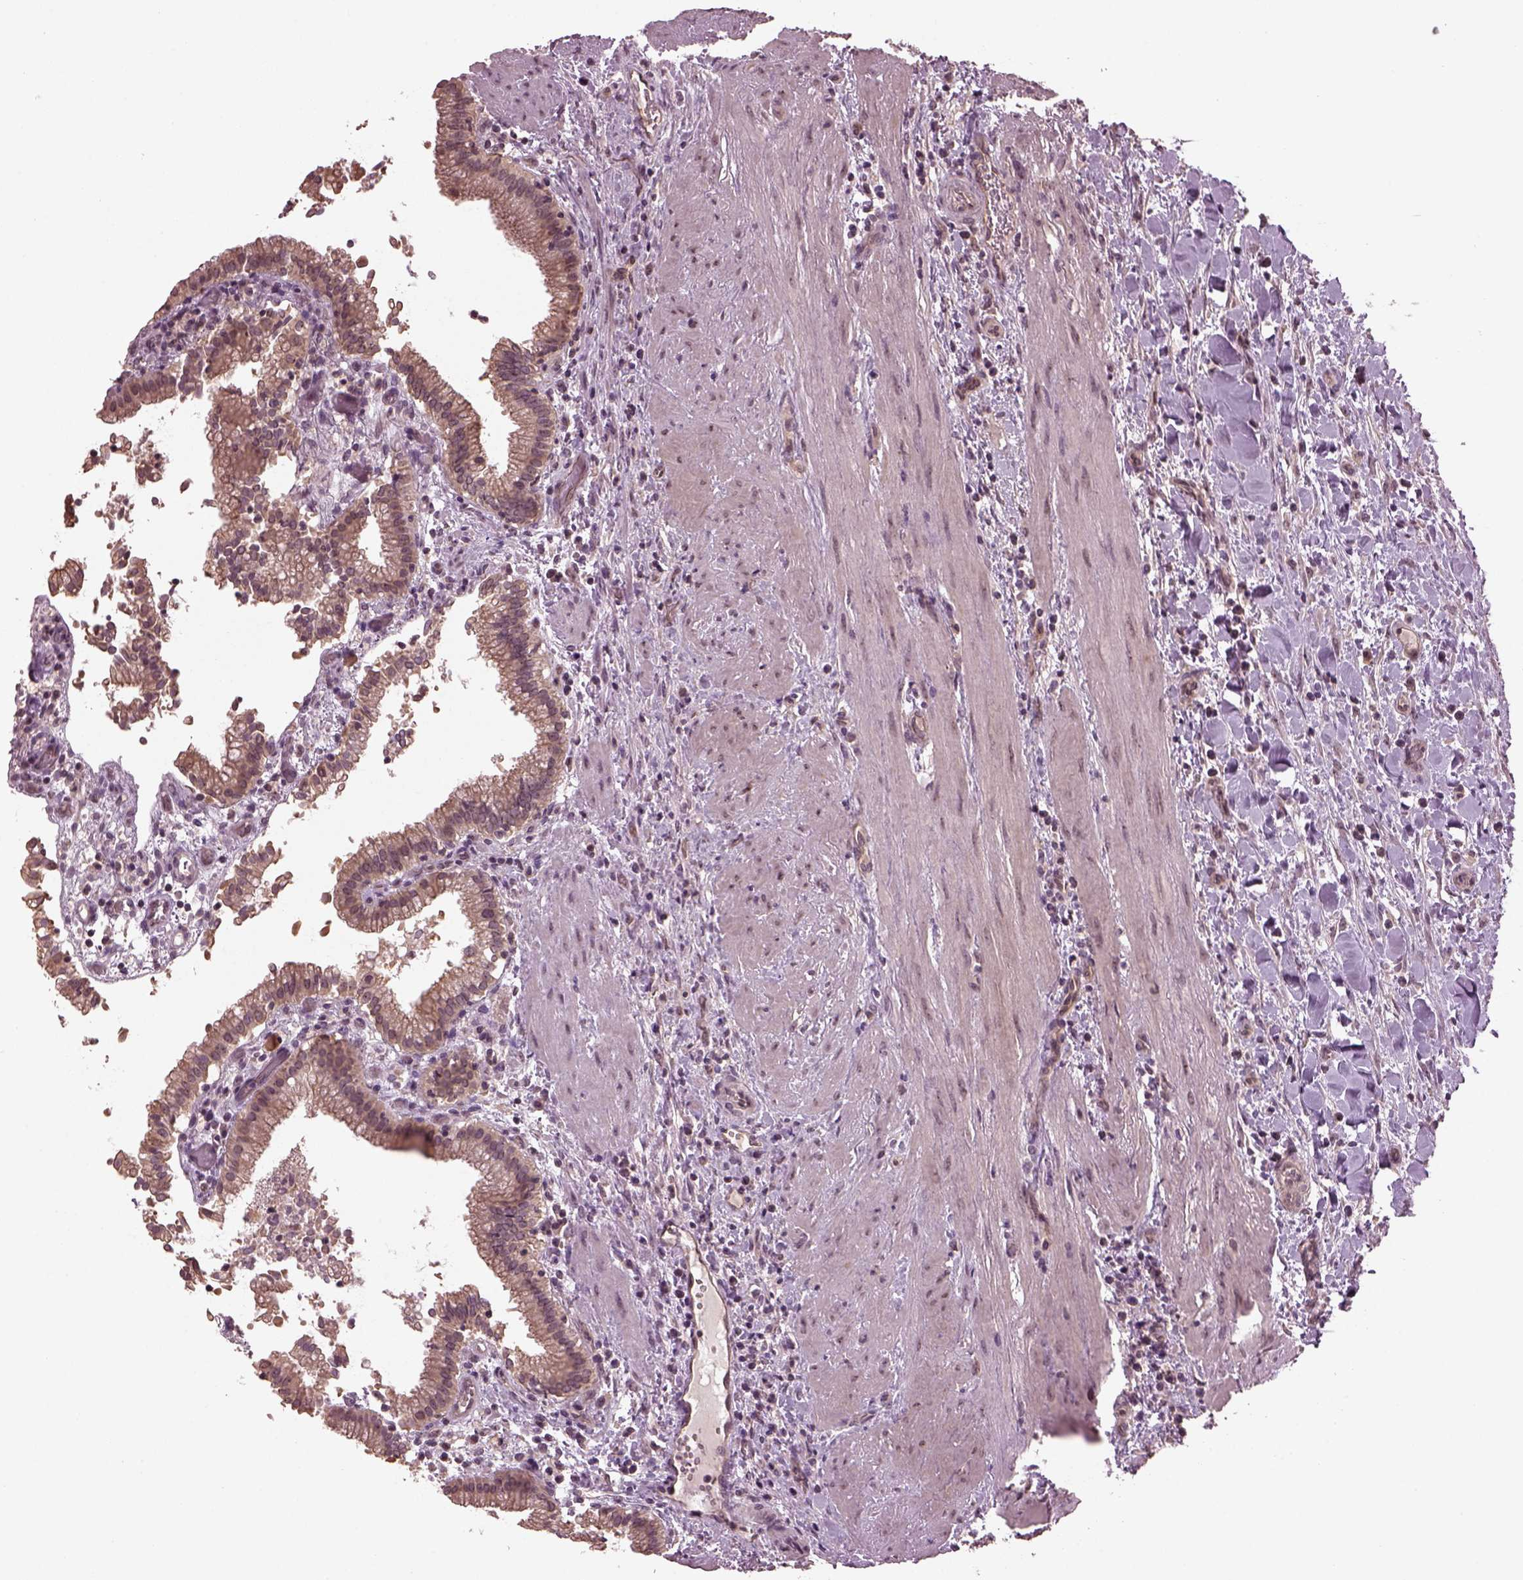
{"staining": {"intensity": "weak", "quantity": "25%-75%", "location": "cytoplasmic/membranous,nuclear"}, "tissue": "gallbladder", "cell_type": "Glandular cells", "image_type": "normal", "snomed": [{"axis": "morphology", "description": "Normal tissue, NOS"}, {"axis": "topography", "description": "Gallbladder"}], "caption": "A photomicrograph of gallbladder stained for a protein displays weak cytoplasmic/membranous,nuclear brown staining in glandular cells. The staining is performed using DAB (3,3'-diaminobenzidine) brown chromogen to label protein expression. The nuclei are counter-stained blue using hematoxylin.", "gene": "GNRH1", "patient": {"sex": "male", "age": 42}}